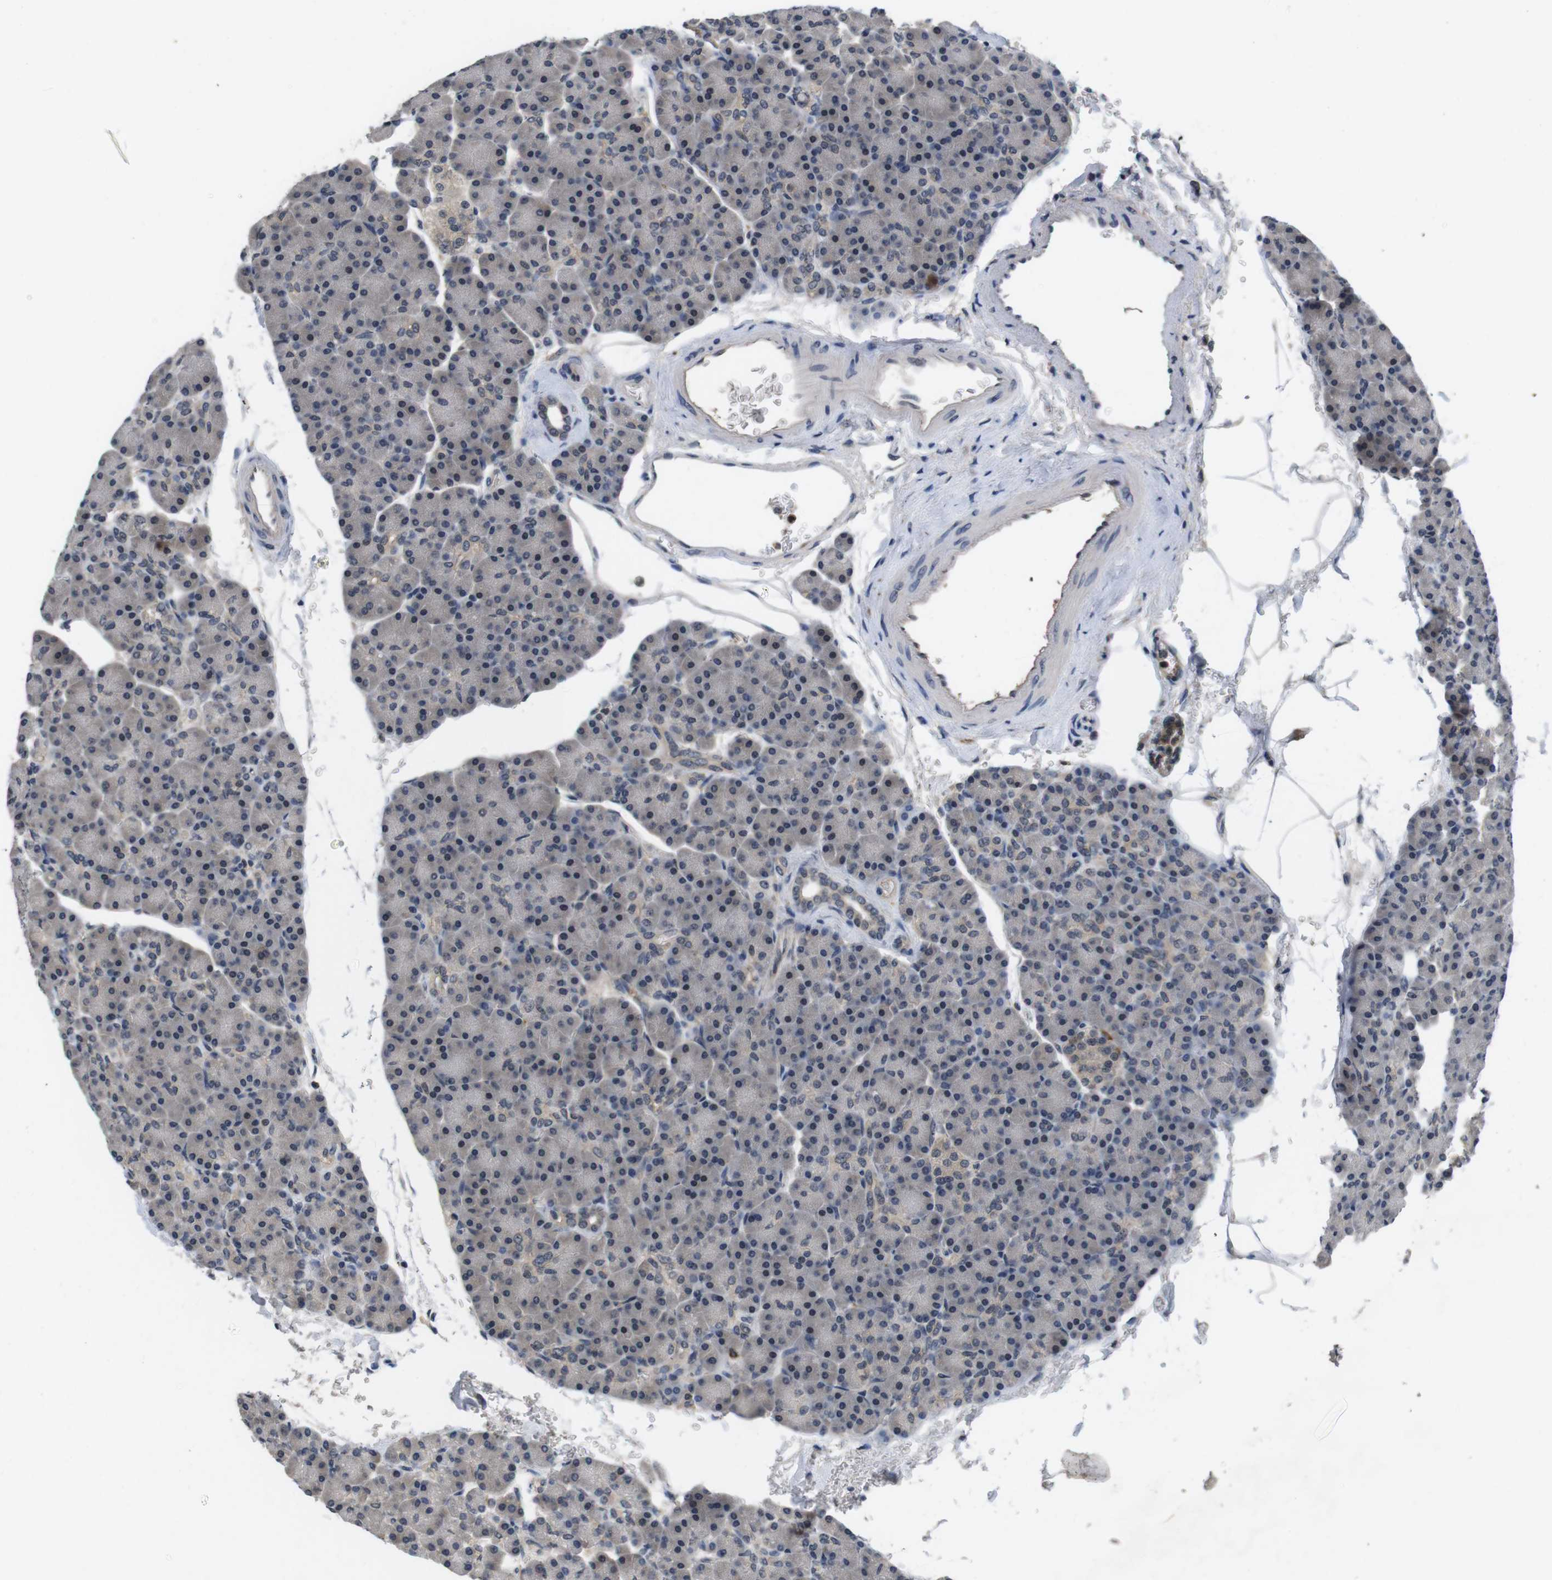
{"staining": {"intensity": "weak", "quantity": "<25%", "location": "cytoplasmic/membranous"}, "tissue": "pancreas", "cell_type": "Exocrine glandular cells", "image_type": "normal", "snomed": [{"axis": "morphology", "description": "Normal tissue, NOS"}, {"axis": "topography", "description": "Pancreas"}], "caption": "Immunohistochemistry (IHC) of benign human pancreas demonstrates no staining in exocrine glandular cells. (DAB IHC visualized using brightfield microscopy, high magnification).", "gene": "FADD", "patient": {"sex": "female", "age": 43}}